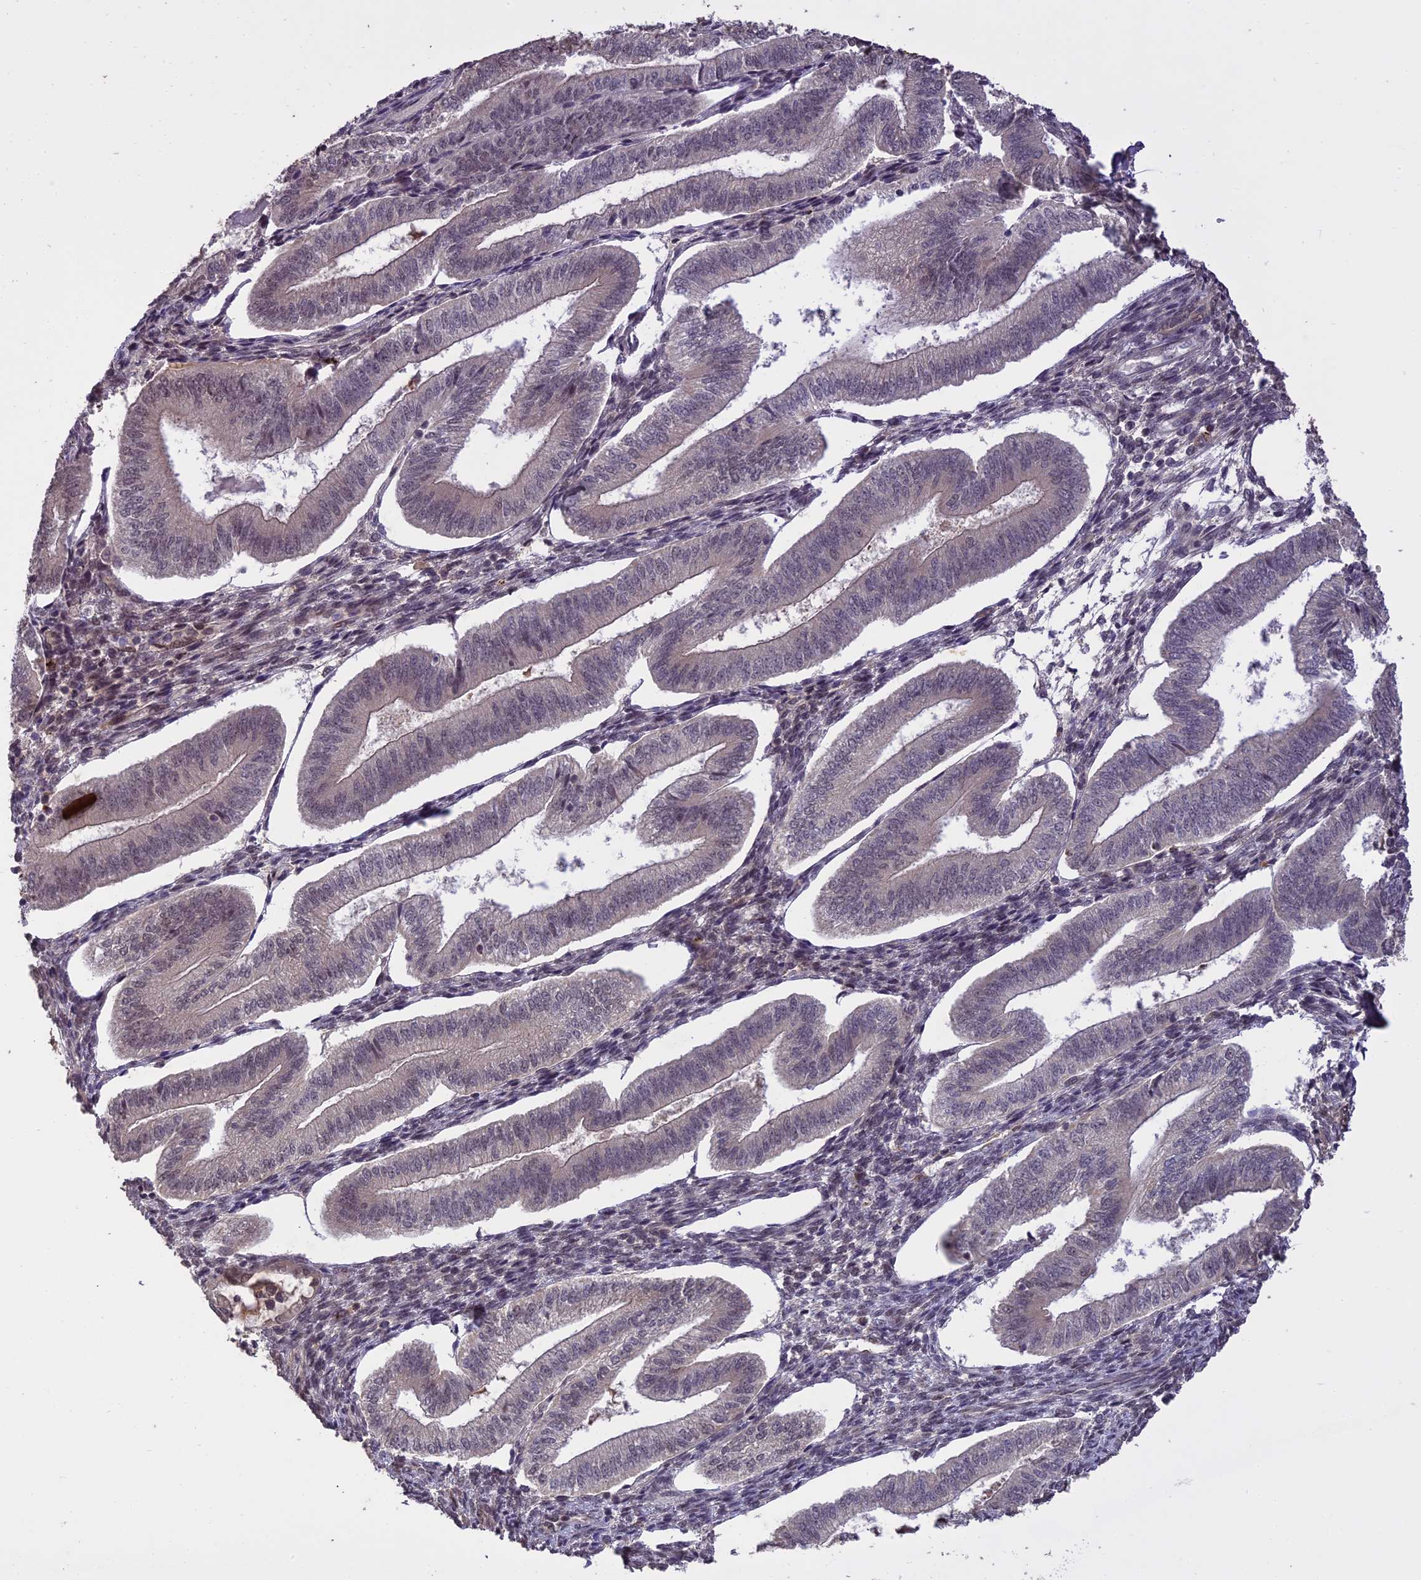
{"staining": {"intensity": "moderate", "quantity": "25%-75%", "location": "nuclear"}, "tissue": "endometrium", "cell_type": "Cells in endometrial stroma", "image_type": "normal", "snomed": [{"axis": "morphology", "description": "Normal tissue, NOS"}, {"axis": "topography", "description": "Endometrium"}], "caption": "Protein analysis of benign endometrium exhibits moderate nuclear positivity in approximately 25%-75% of cells in endometrial stroma. The protein is stained brown, and the nuclei are stained in blue (DAB IHC with brightfield microscopy, high magnification).", "gene": "PRELID2", "patient": {"sex": "female", "age": 34}}